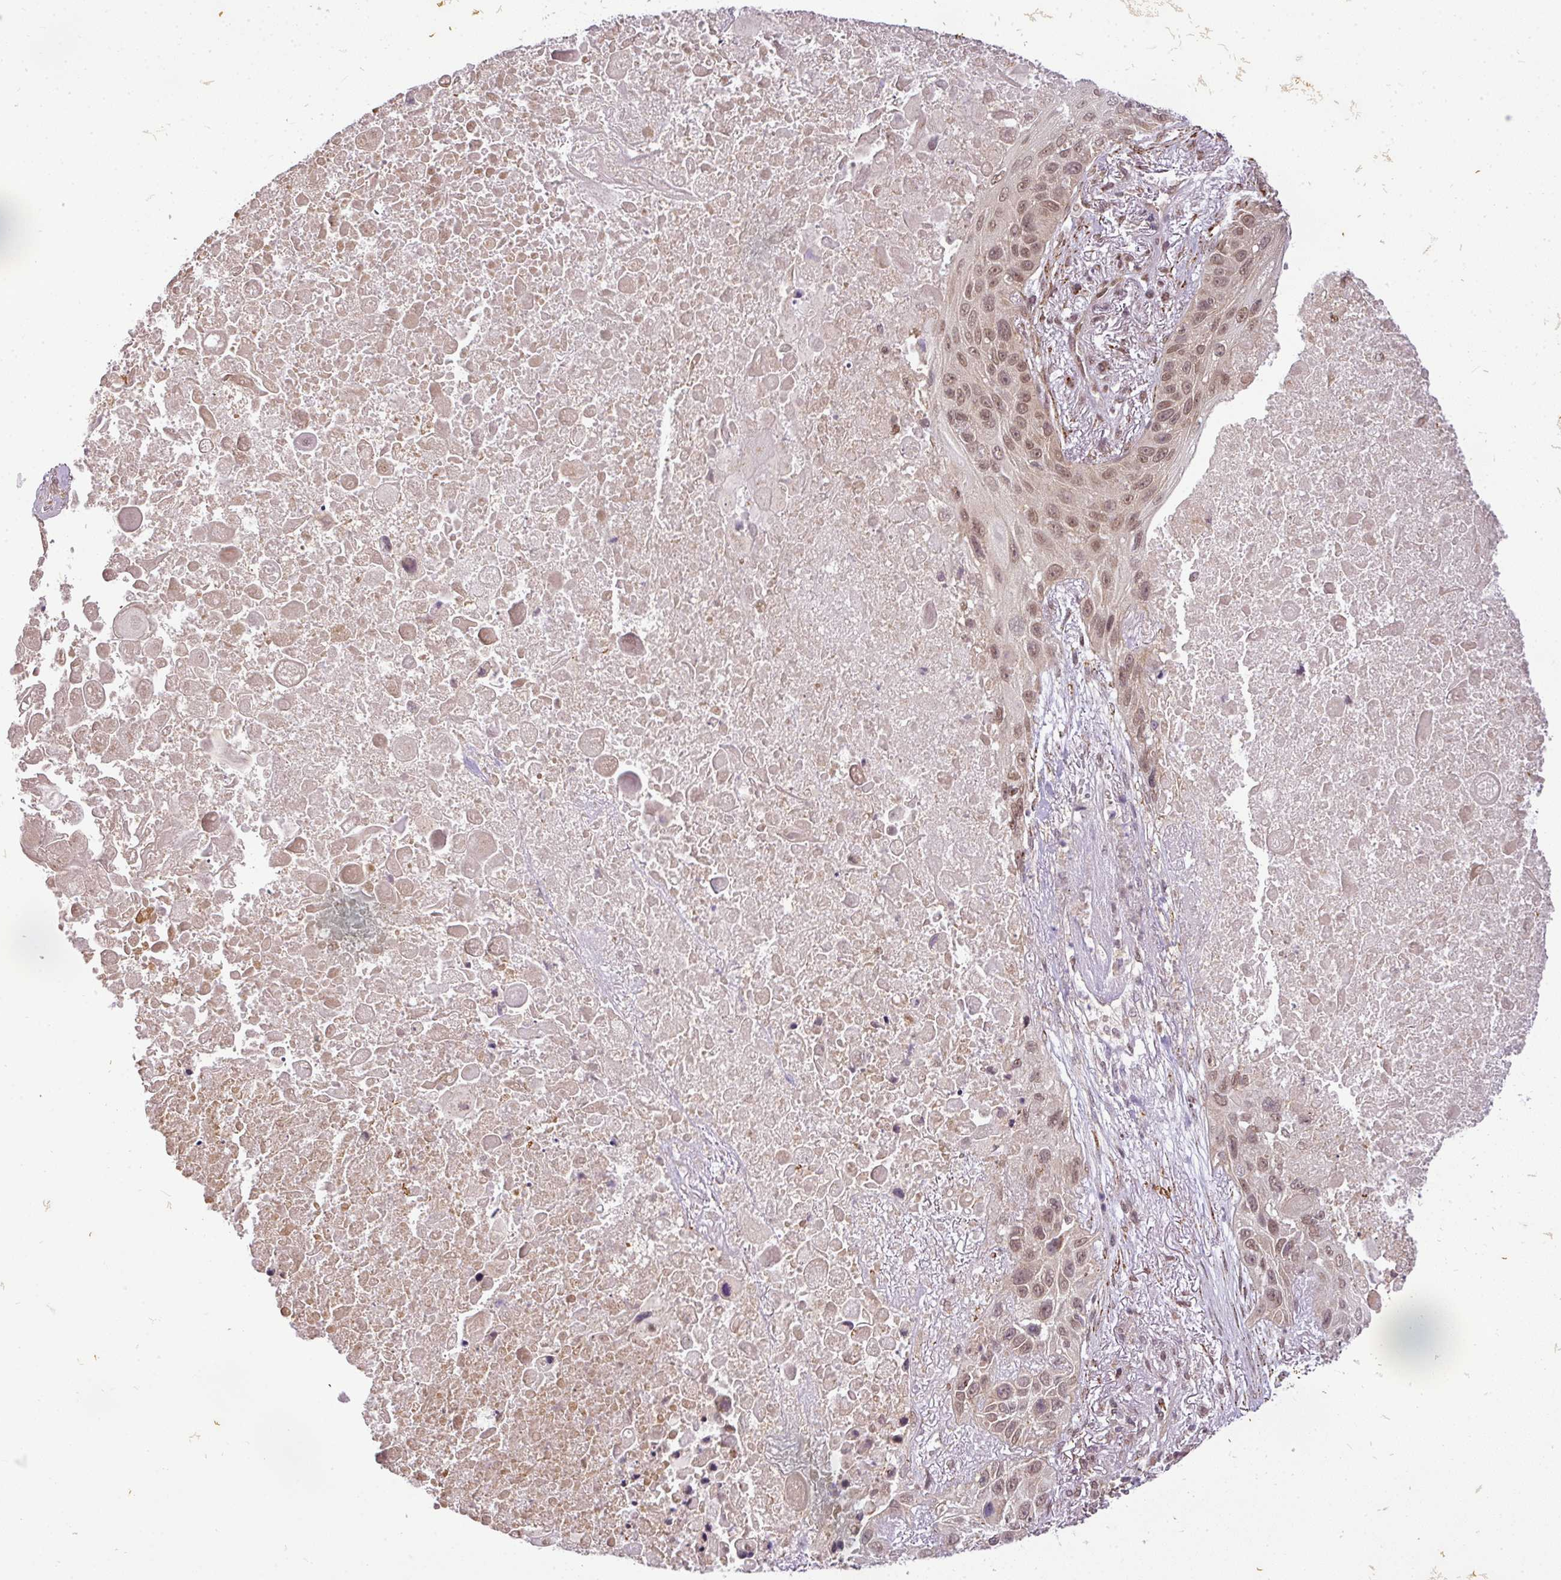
{"staining": {"intensity": "moderate", "quantity": ">75%", "location": "nuclear"}, "tissue": "lung cancer", "cell_type": "Tumor cells", "image_type": "cancer", "snomed": [{"axis": "morphology", "description": "Squamous cell carcinoma, NOS"}, {"axis": "topography", "description": "Lung"}], "caption": "Tumor cells exhibit medium levels of moderate nuclear positivity in about >75% of cells in human lung cancer.", "gene": "C1orf226", "patient": {"sex": "male", "age": 66}}